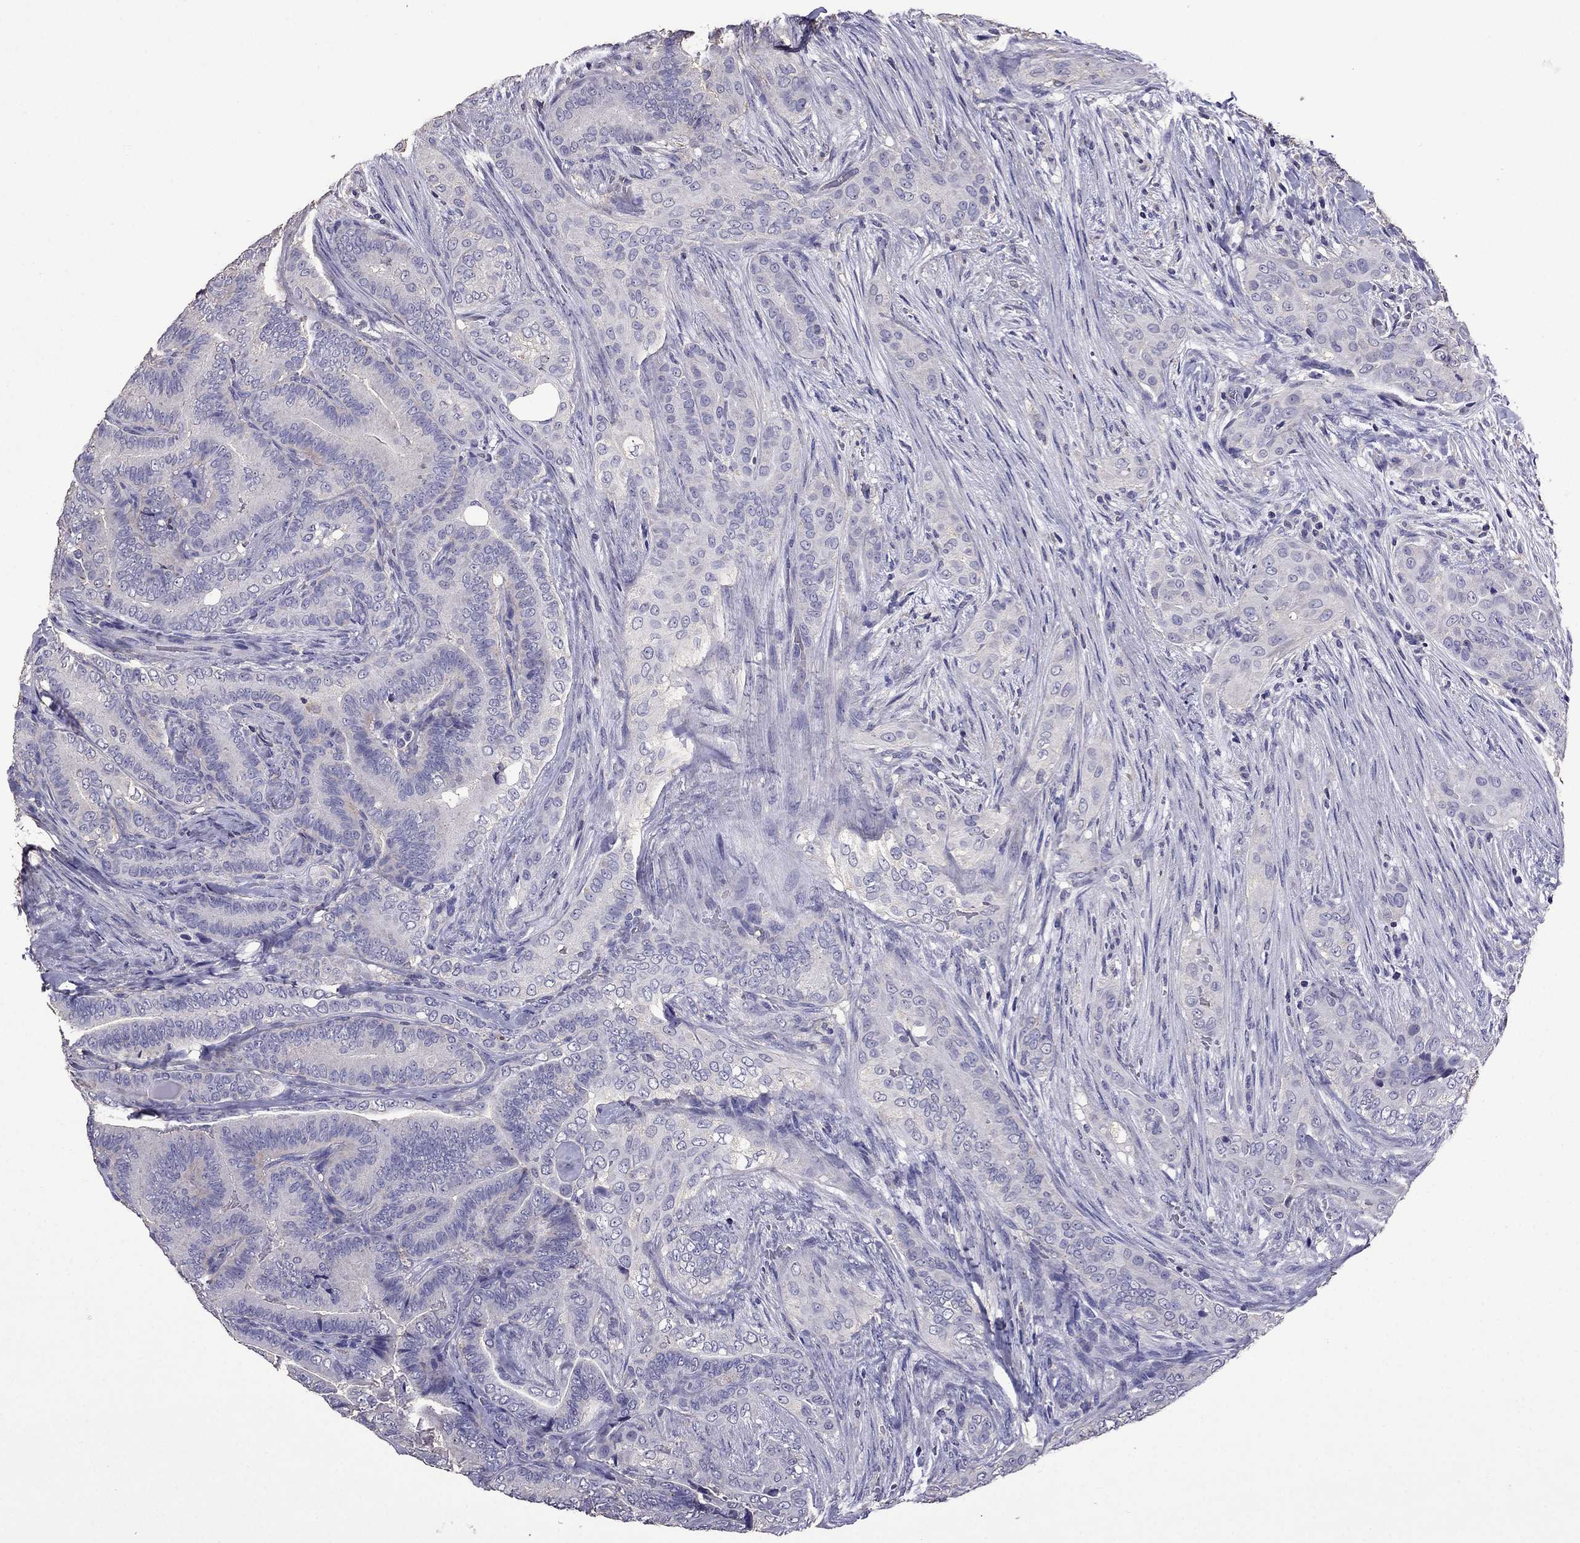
{"staining": {"intensity": "negative", "quantity": "none", "location": "none"}, "tissue": "thyroid cancer", "cell_type": "Tumor cells", "image_type": "cancer", "snomed": [{"axis": "morphology", "description": "Papillary adenocarcinoma, NOS"}, {"axis": "topography", "description": "Thyroid gland"}], "caption": "There is no significant staining in tumor cells of papillary adenocarcinoma (thyroid). (DAB immunohistochemistry (IHC), high magnification).", "gene": "NKX3-1", "patient": {"sex": "male", "age": 61}}